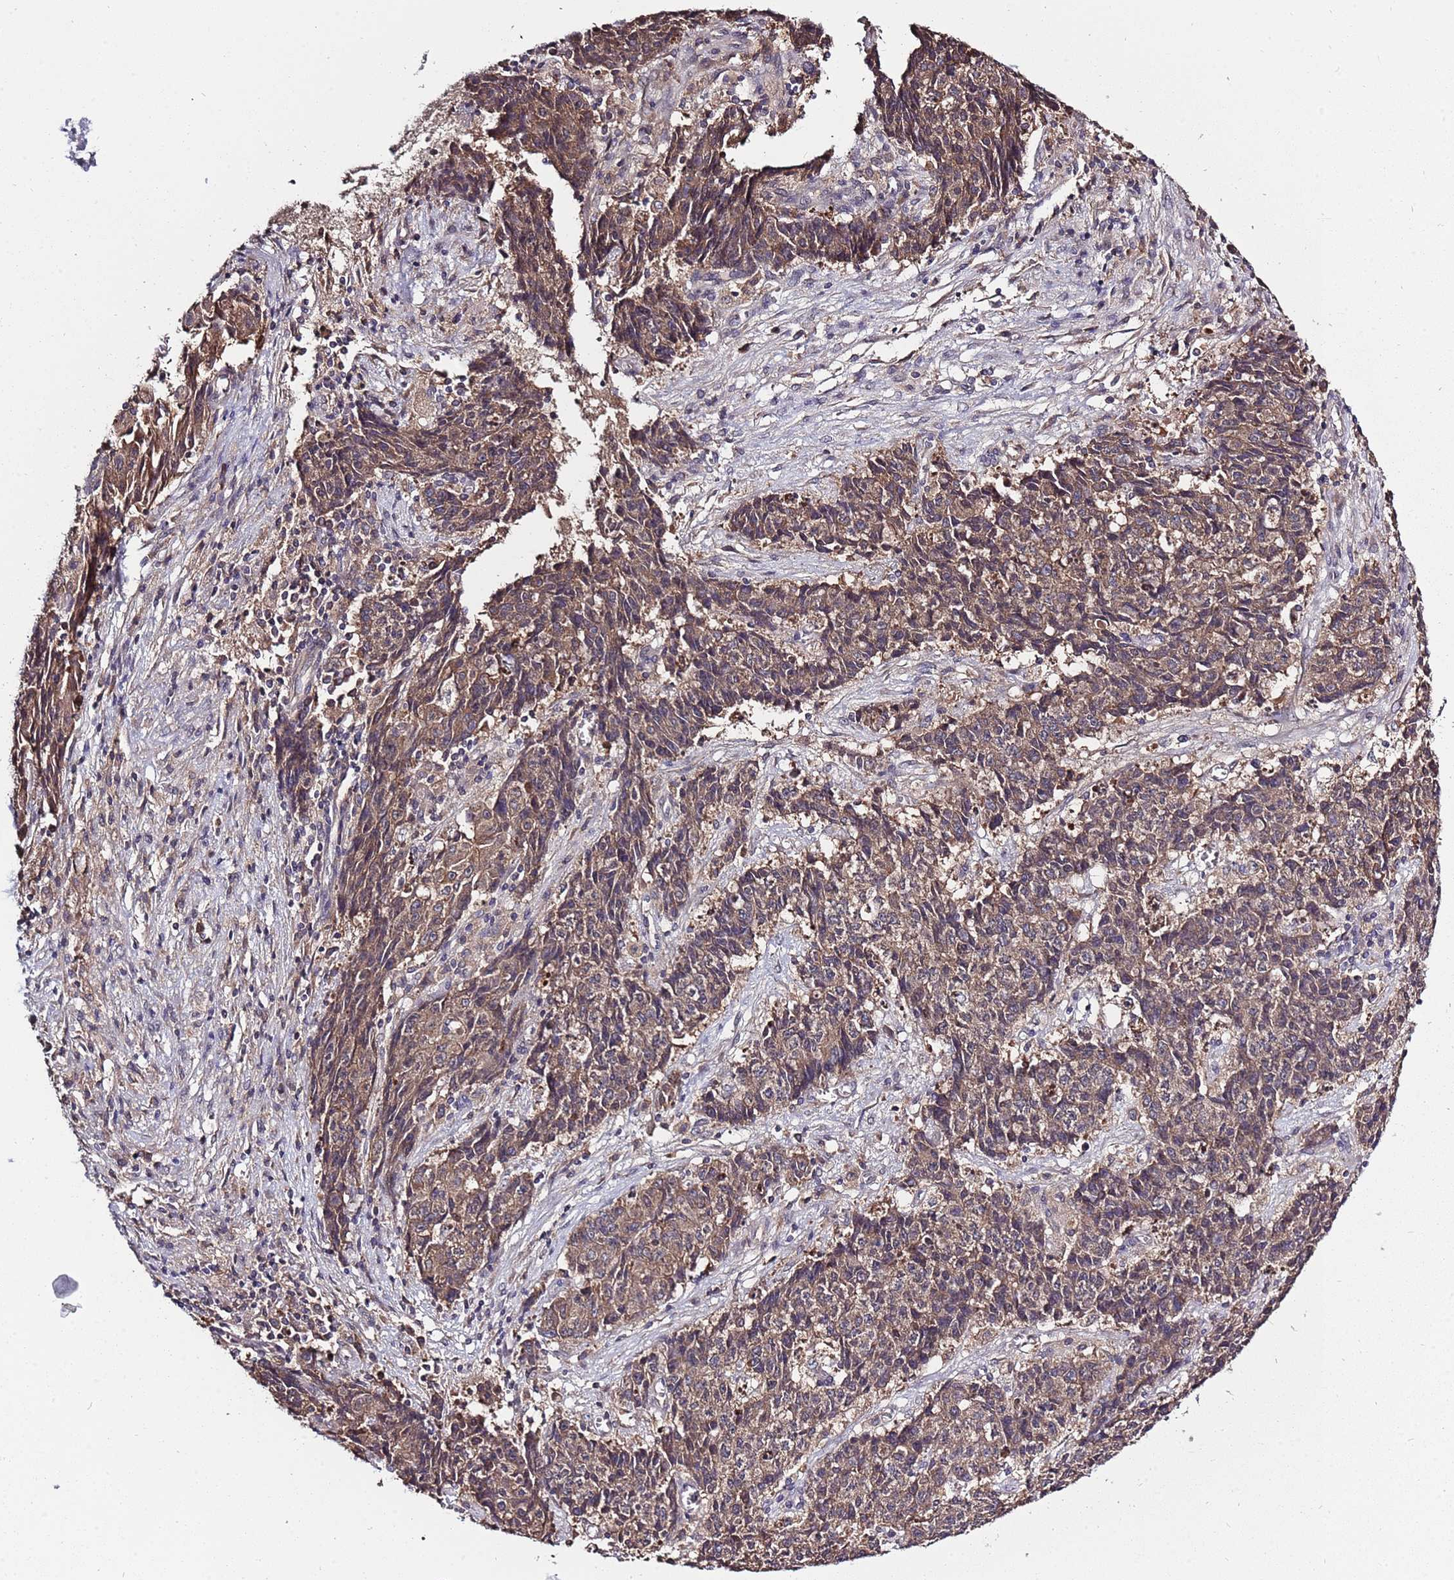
{"staining": {"intensity": "moderate", "quantity": ">75%", "location": "cytoplasmic/membranous"}, "tissue": "ovarian cancer", "cell_type": "Tumor cells", "image_type": "cancer", "snomed": [{"axis": "morphology", "description": "Carcinoma, endometroid"}, {"axis": "topography", "description": "Ovary"}], "caption": "Moderate cytoplasmic/membranous protein staining is seen in about >75% of tumor cells in ovarian cancer (endometroid carcinoma). The protein is stained brown, and the nuclei are stained in blue (DAB (3,3'-diaminobenzidine) IHC with brightfield microscopy, high magnification).", "gene": "USP32", "patient": {"sex": "female", "age": 42}}